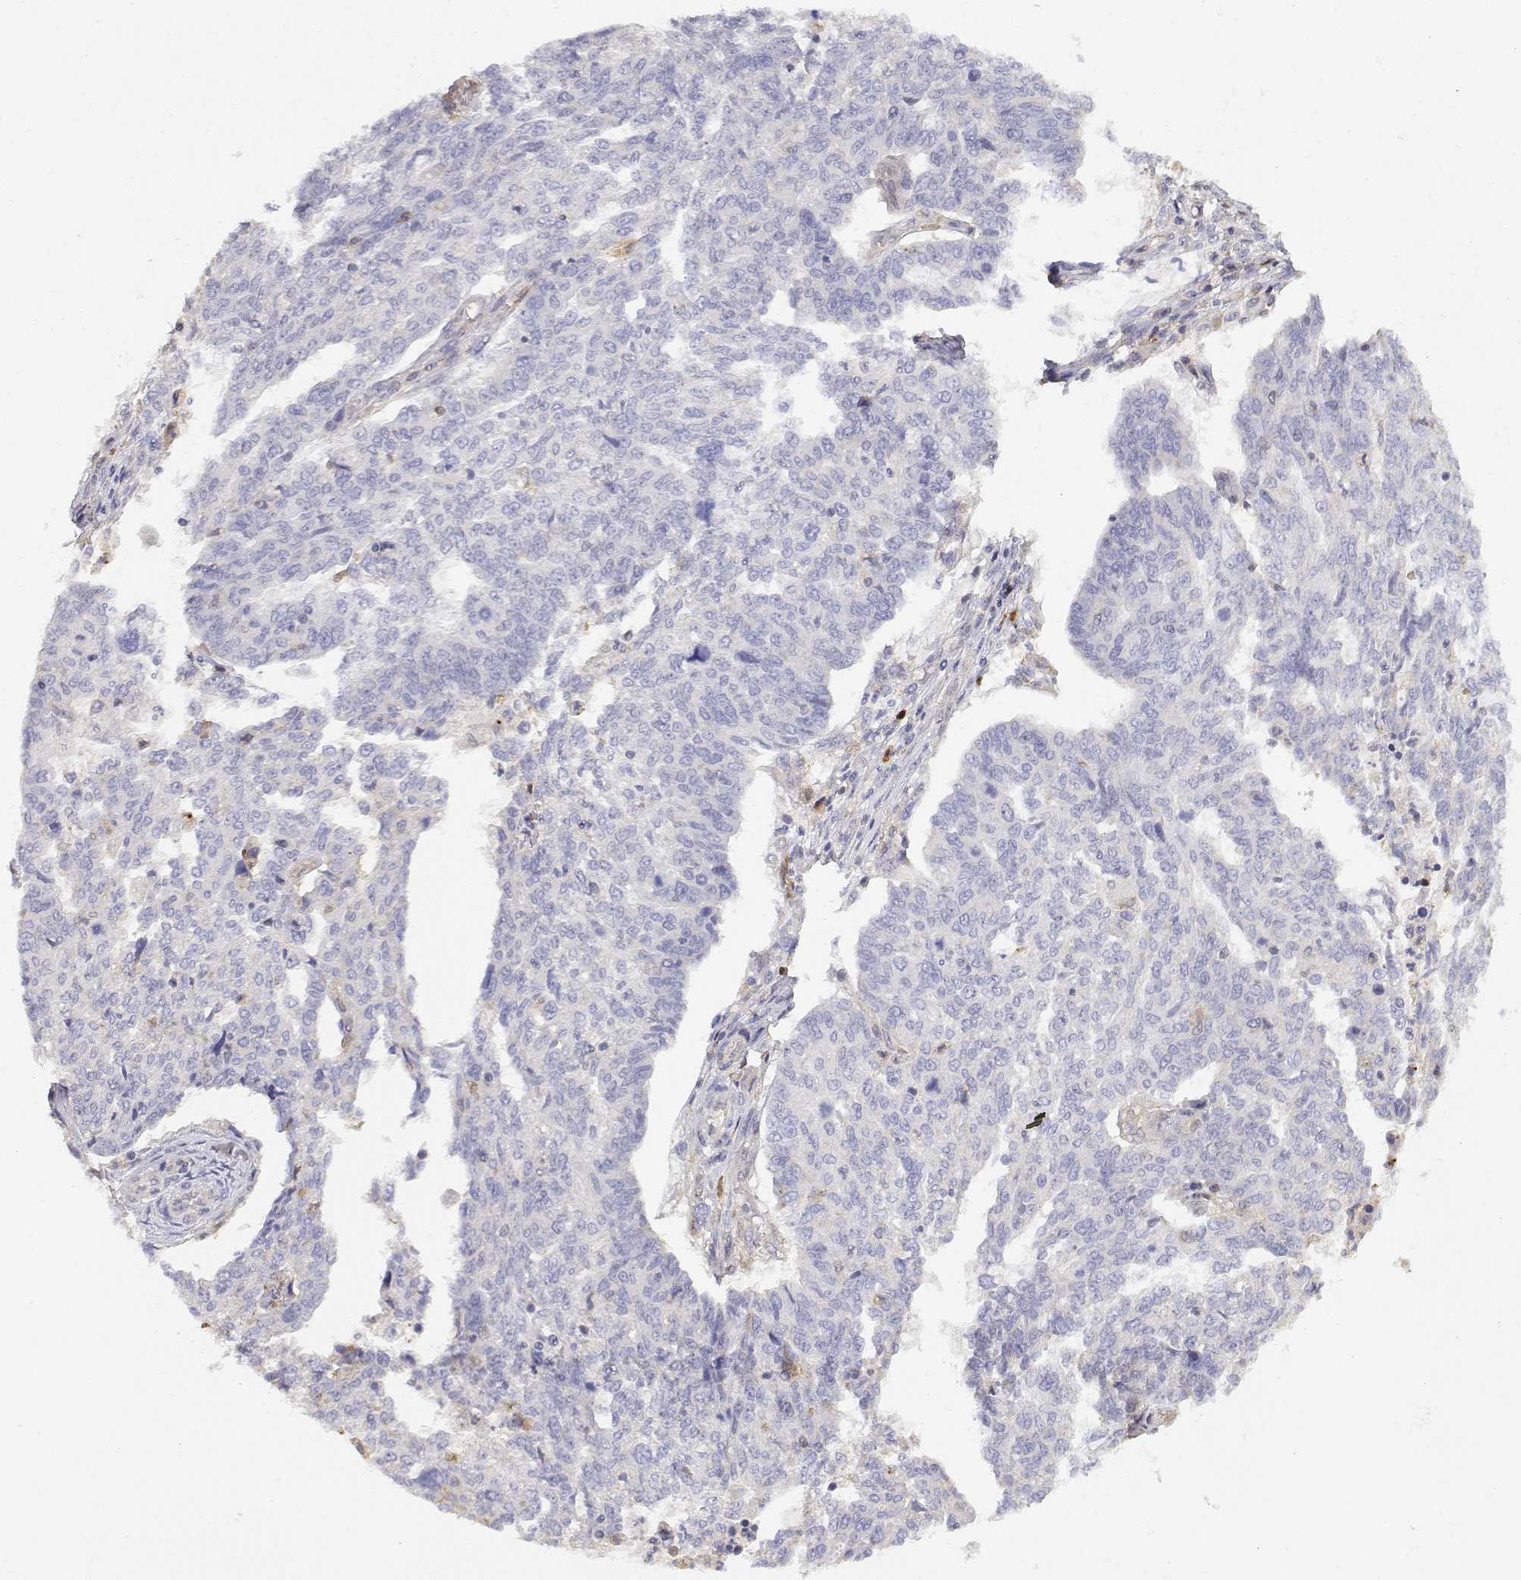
{"staining": {"intensity": "weak", "quantity": "<25%", "location": "cytoplasmic/membranous"}, "tissue": "ovarian cancer", "cell_type": "Tumor cells", "image_type": "cancer", "snomed": [{"axis": "morphology", "description": "Cystadenocarcinoma, serous, NOS"}, {"axis": "topography", "description": "Ovary"}], "caption": "An IHC image of ovarian serous cystadenocarcinoma is shown. There is no staining in tumor cells of ovarian serous cystadenocarcinoma.", "gene": "ADA", "patient": {"sex": "female", "age": 67}}